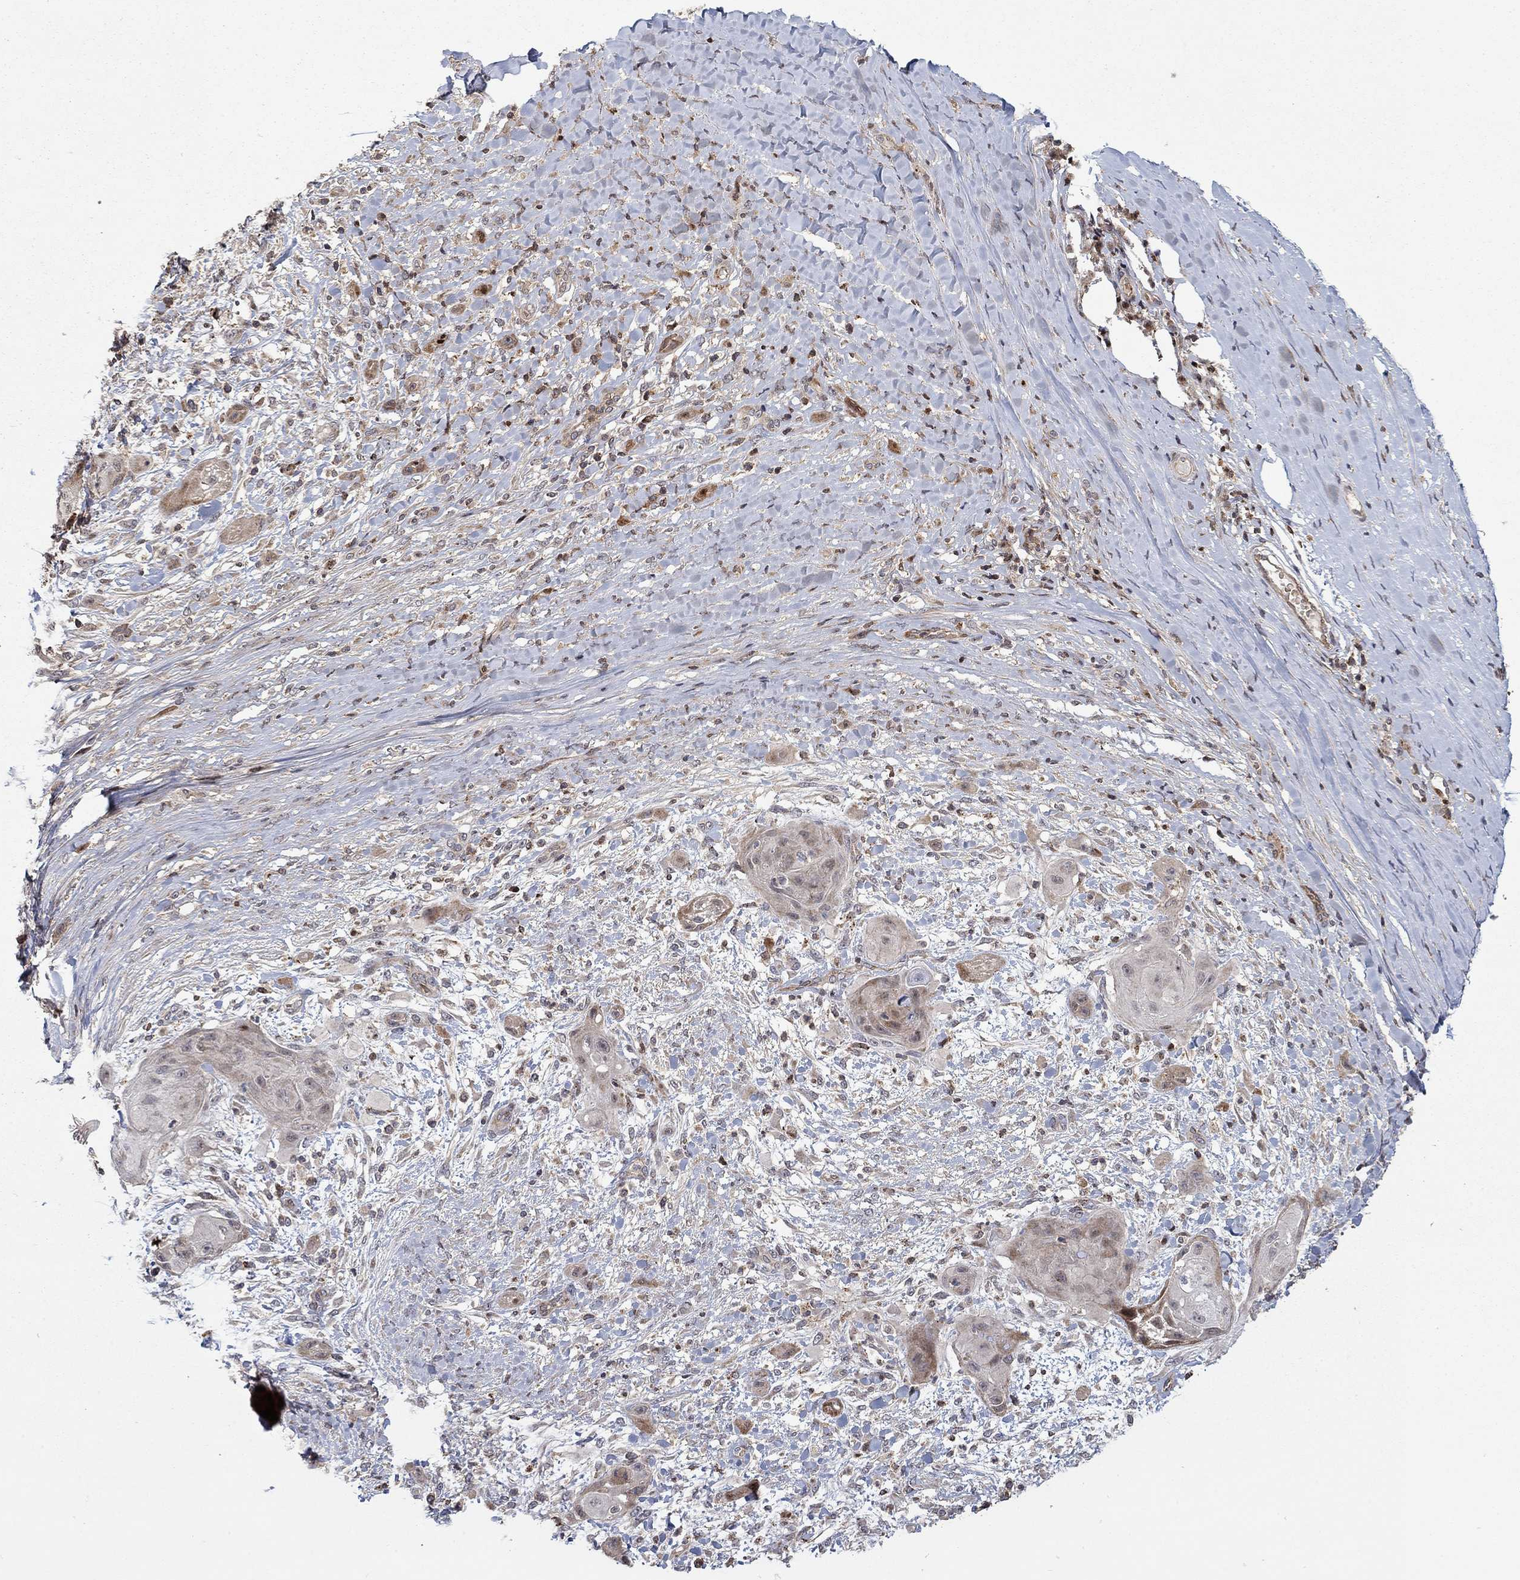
{"staining": {"intensity": "weak", "quantity": "<25%", "location": "cytoplasmic/membranous"}, "tissue": "skin cancer", "cell_type": "Tumor cells", "image_type": "cancer", "snomed": [{"axis": "morphology", "description": "Squamous cell carcinoma, NOS"}, {"axis": "topography", "description": "Skin"}], "caption": "Immunohistochemical staining of human skin squamous cell carcinoma demonstrates no significant expression in tumor cells.", "gene": "LPCAT4", "patient": {"sex": "male", "age": 62}}